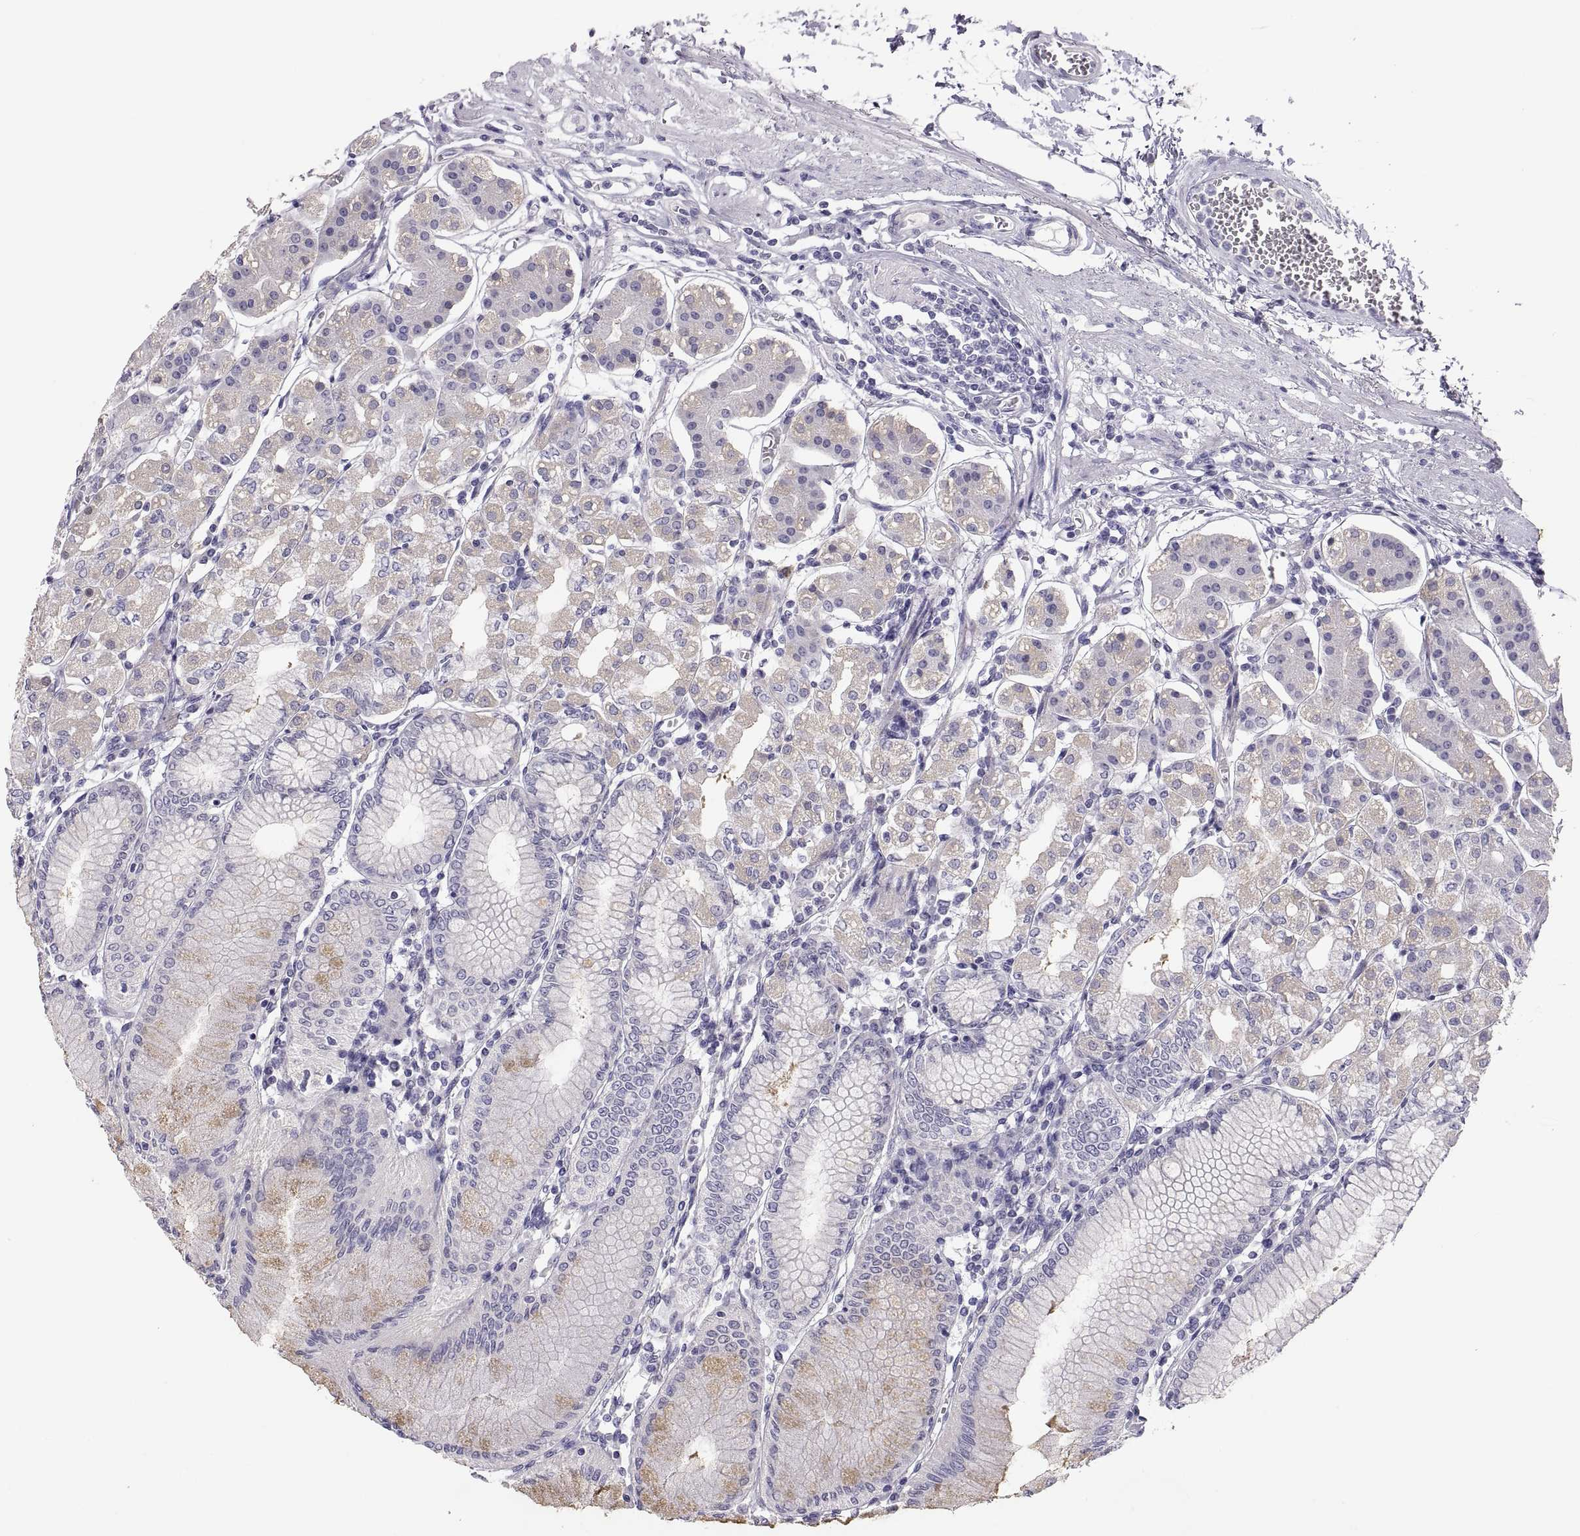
{"staining": {"intensity": "weak", "quantity": "25%-75%", "location": "cytoplasmic/membranous"}, "tissue": "stomach", "cell_type": "Glandular cells", "image_type": "normal", "snomed": [{"axis": "morphology", "description": "Normal tissue, NOS"}, {"axis": "topography", "description": "Skeletal muscle"}, {"axis": "topography", "description": "Stomach"}], "caption": "IHC (DAB (3,3'-diaminobenzidine)) staining of benign stomach exhibits weak cytoplasmic/membranous protein staining in about 25%-75% of glandular cells. The staining was performed using DAB, with brown indicating positive protein expression. Nuclei are stained blue with hematoxylin.", "gene": "STRC", "patient": {"sex": "female", "age": 57}}